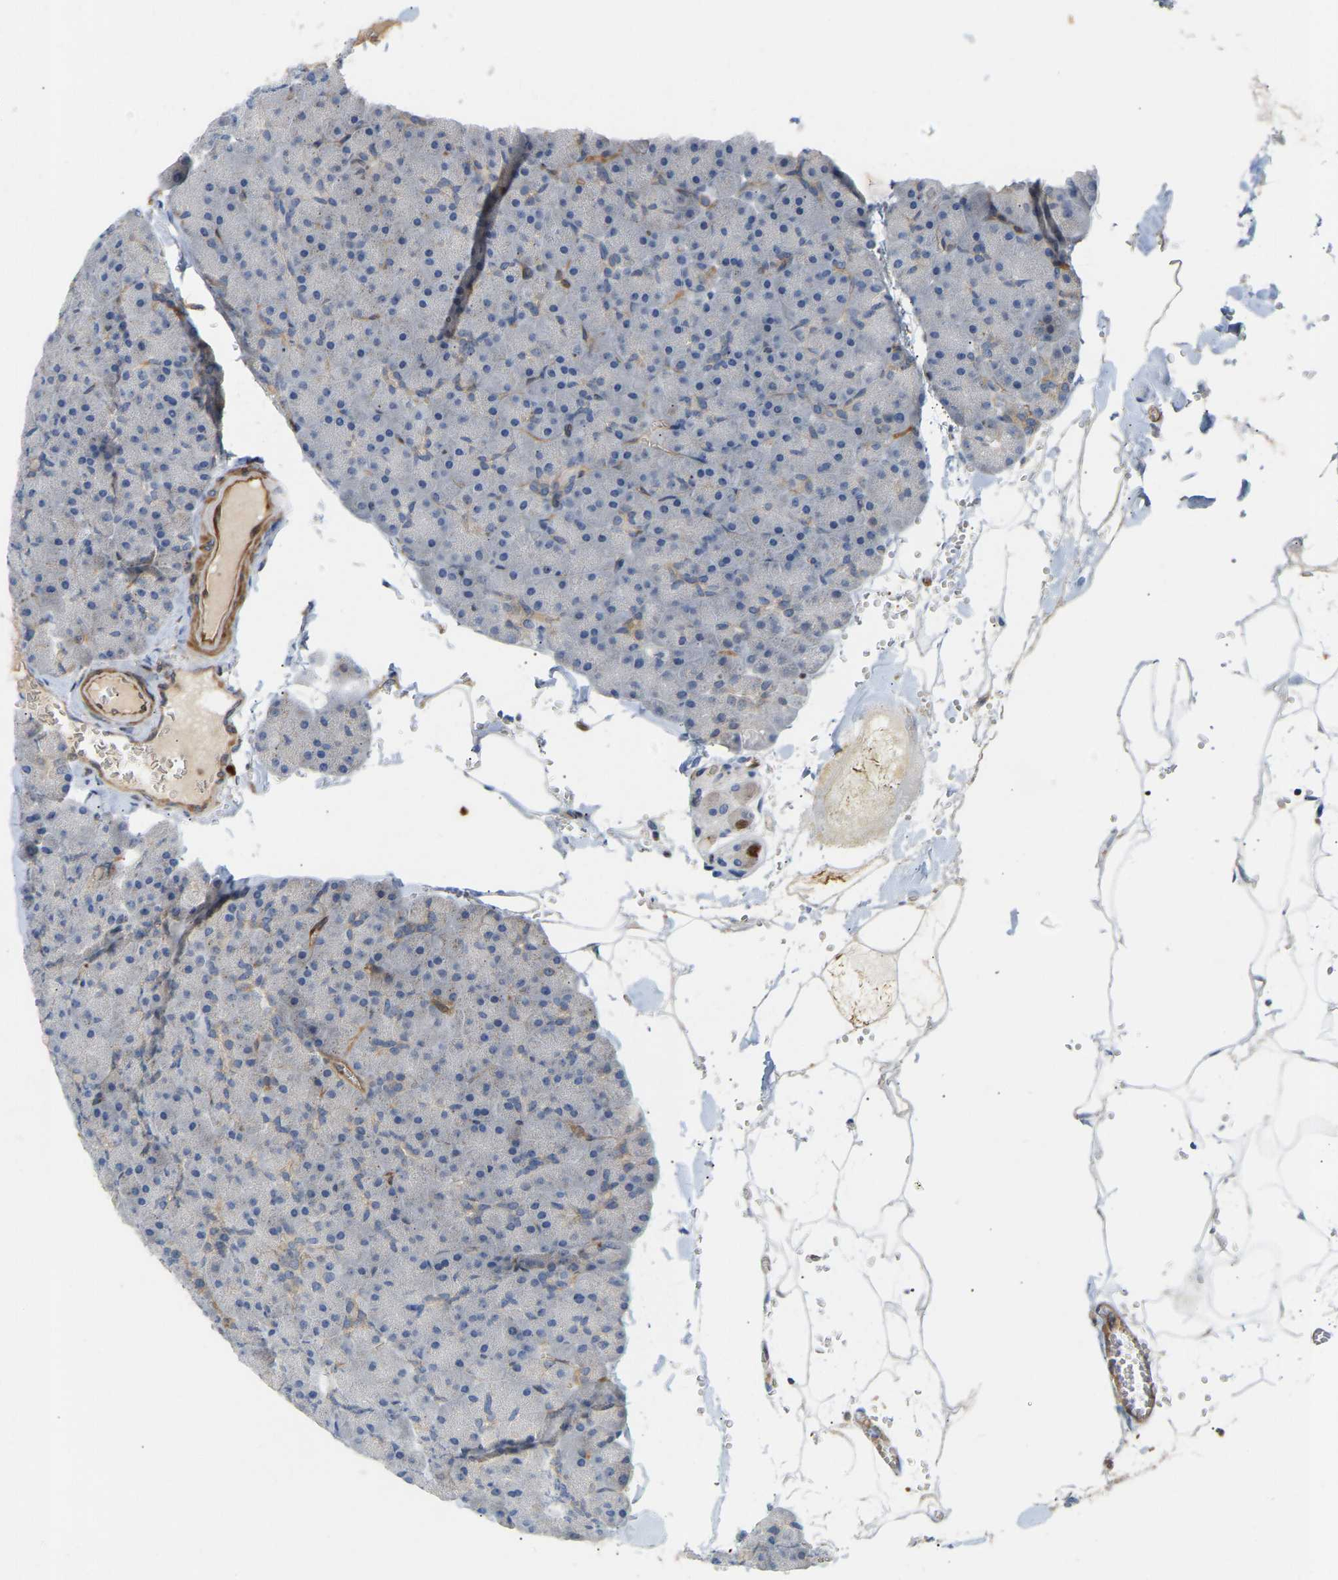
{"staining": {"intensity": "weak", "quantity": "<25%", "location": "cytoplasmic/membranous"}, "tissue": "pancreas", "cell_type": "Exocrine glandular cells", "image_type": "normal", "snomed": [{"axis": "morphology", "description": "Normal tissue, NOS"}, {"axis": "topography", "description": "Pancreas"}], "caption": "This histopathology image is of normal pancreas stained with immunohistochemistry to label a protein in brown with the nuclei are counter-stained blue. There is no expression in exocrine glandular cells.", "gene": "PLCG2", "patient": {"sex": "male", "age": 35}}